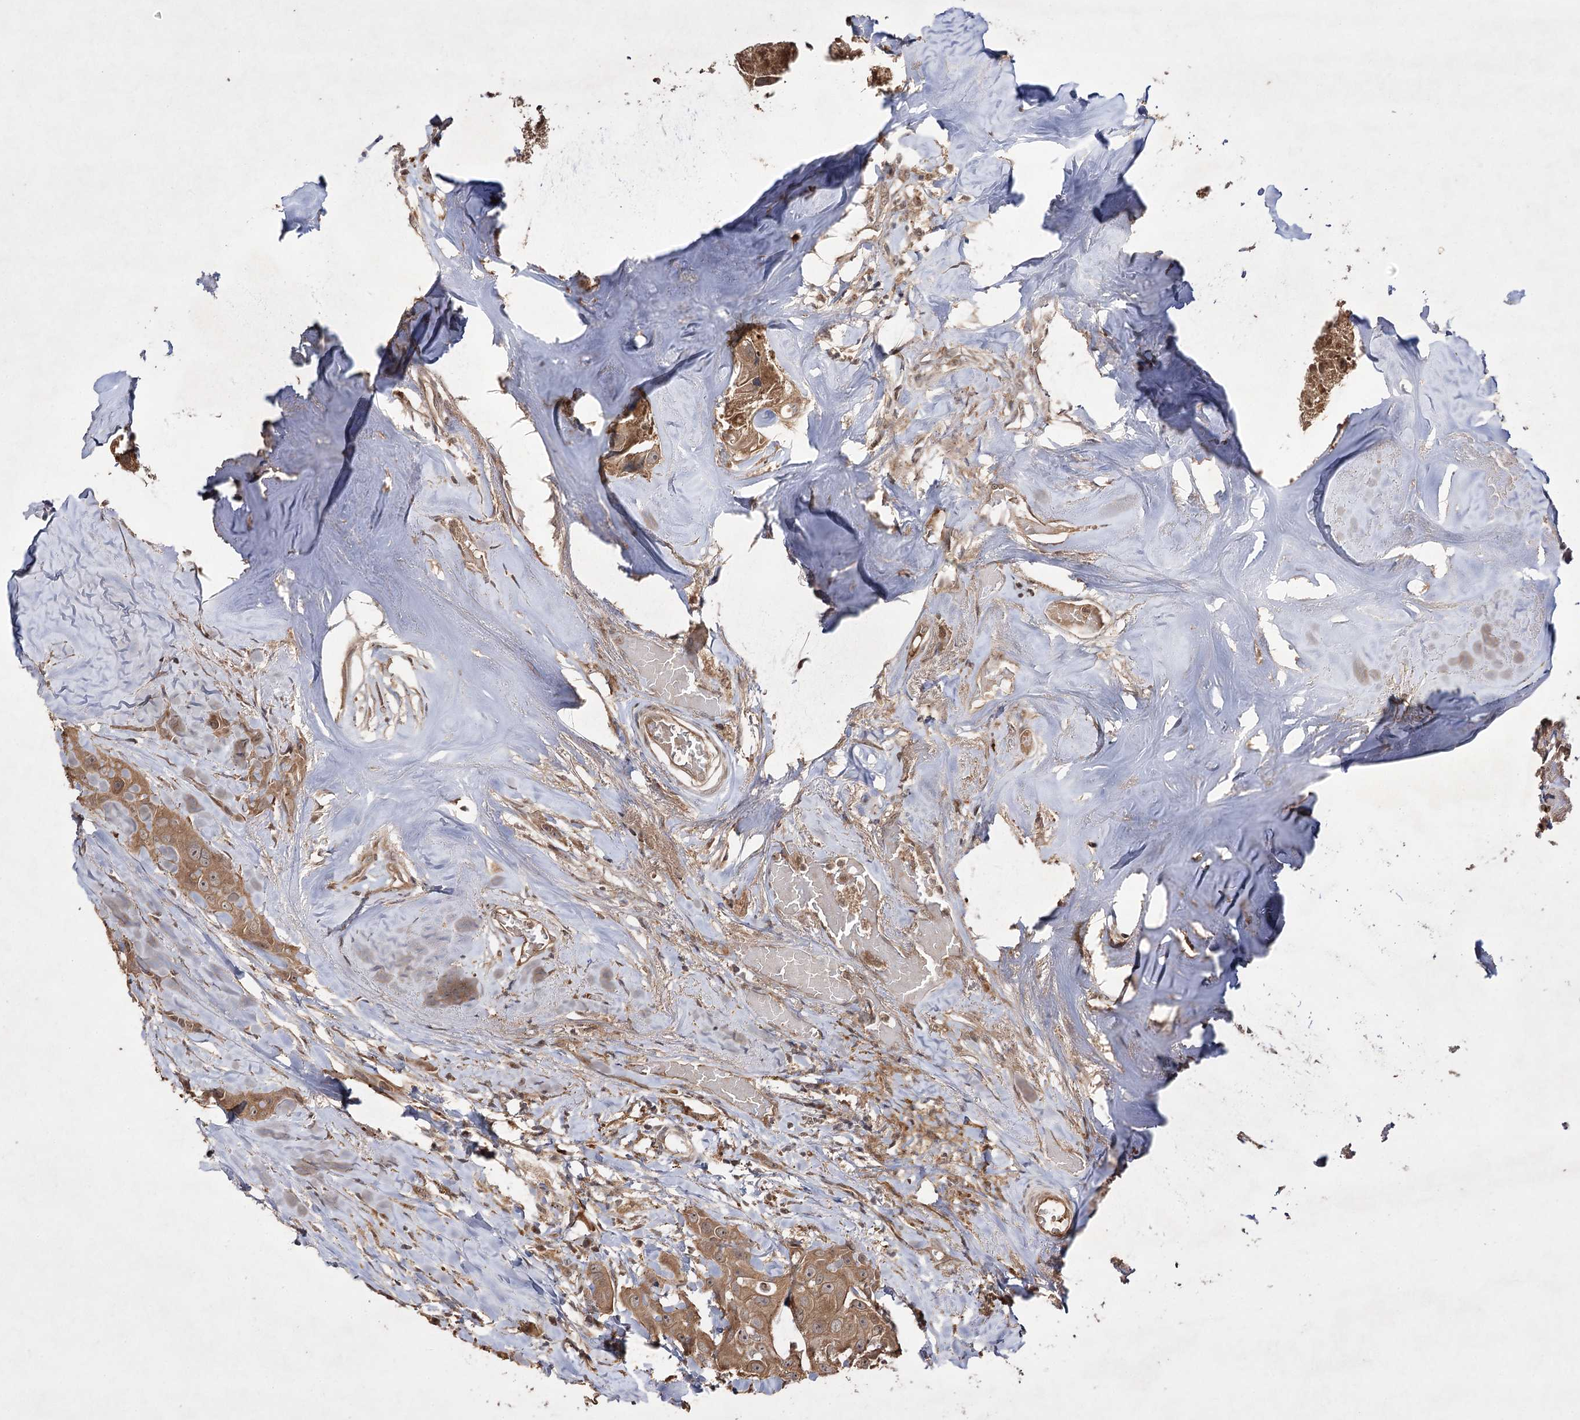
{"staining": {"intensity": "moderate", "quantity": ">75%", "location": "cytoplasmic/membranous,nuclear"}, "tissue": "head and neck cancer", "cell_type": "Tumor cells", "image_type": "cancer", "snomed": [{"axis": "morphology", "description": "Adenocarcinoma, NOS"}, {"axis": "morphology", "description": "Adenocarcinoma, metastatic, NOS"}, {"axis": "topography", "description": "Head-Neck"}], "caption": "Head and neck cancer stained with immunohistochemistry (IHC) exhibits moderate cytoplasmic/membranous and nuclear staining in approximately >75% of tumor cells. (DAB (3,3'-diaminobenzidine) IHC with brightfield microscopy, high magnification).", "gene": "FANCL", "patient": {"sex": "male", "age": 75}}